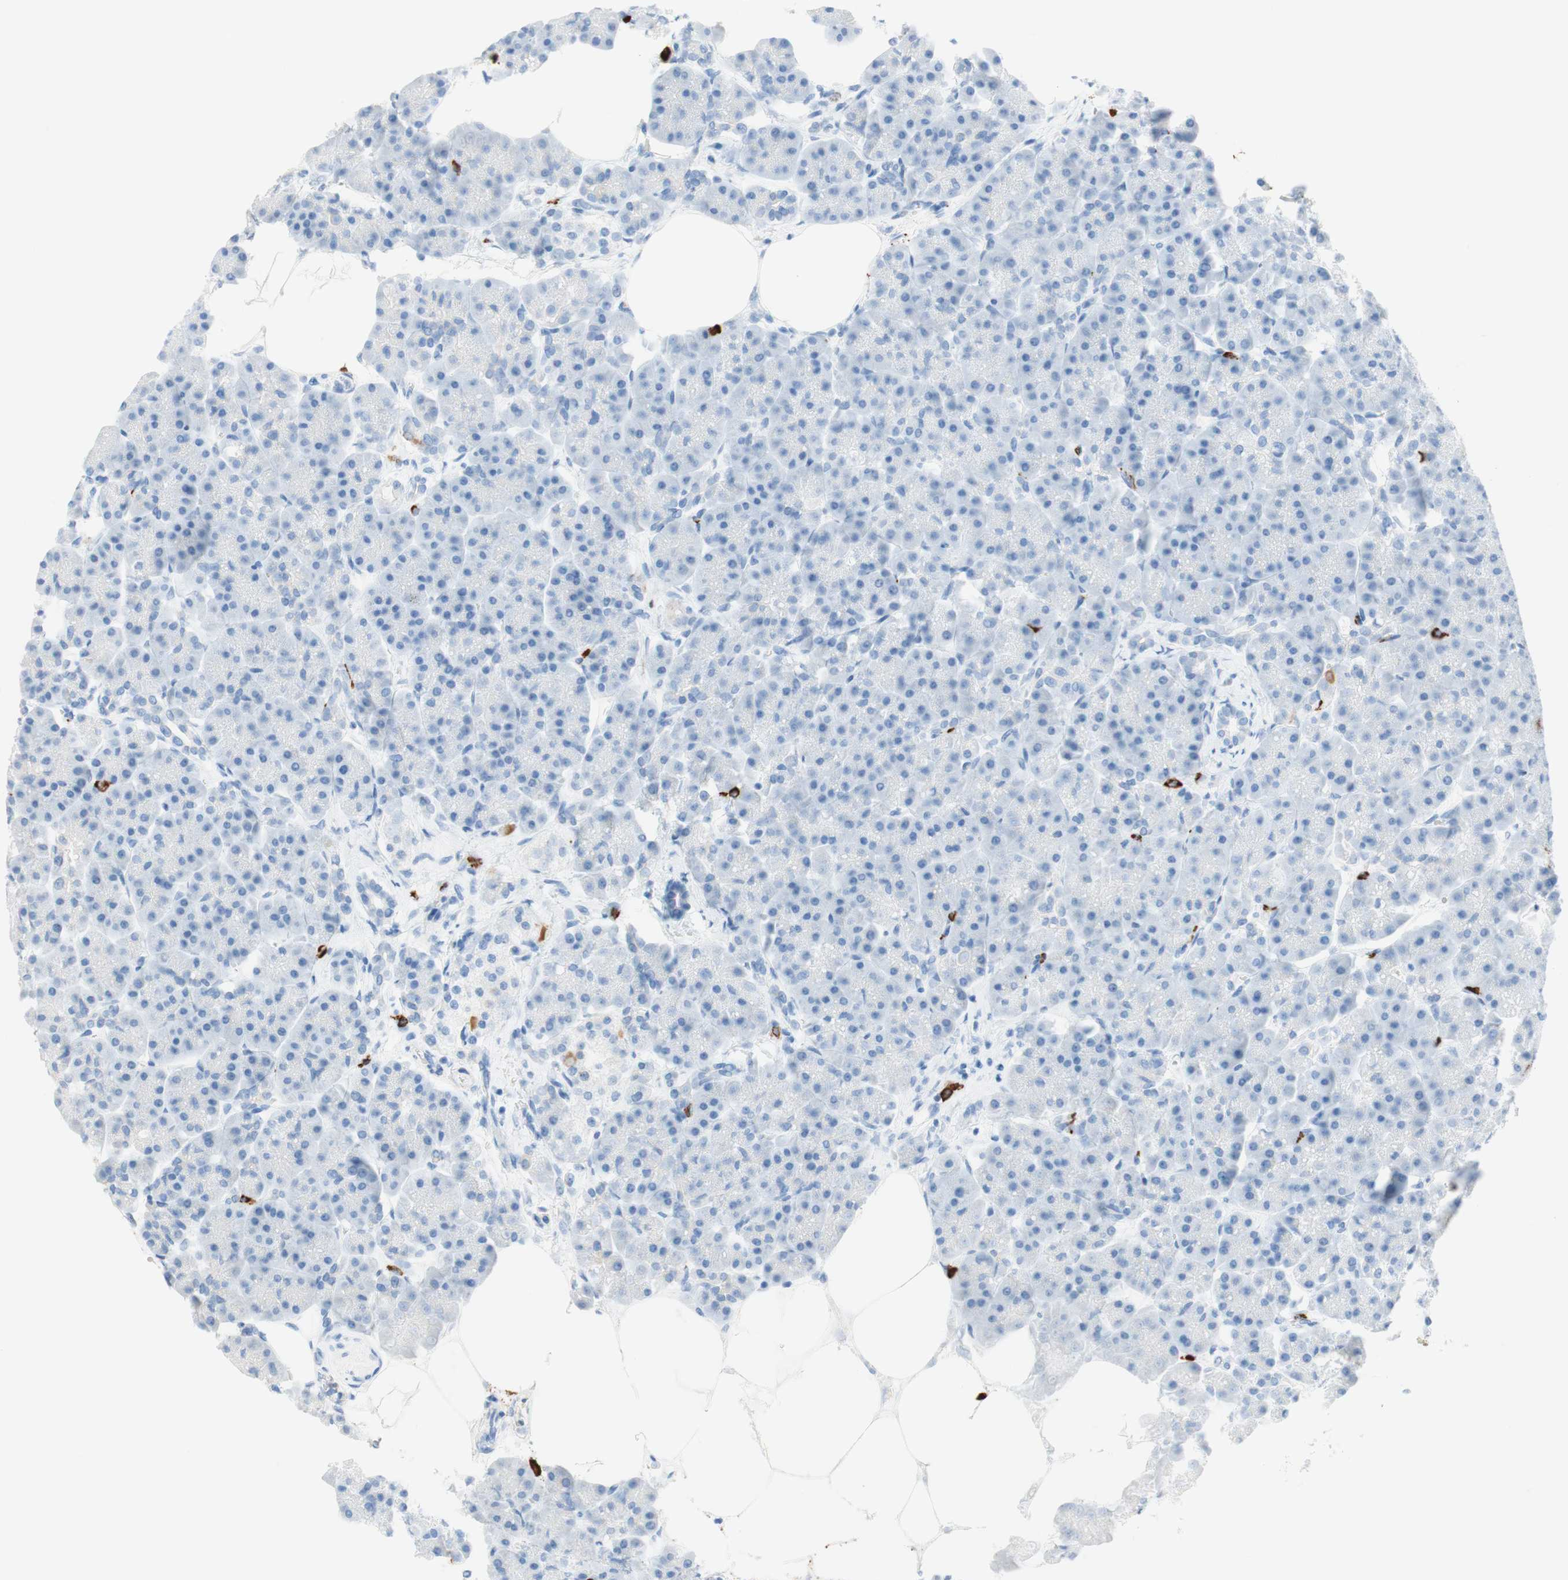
{"staining": {"intensity": "negative", "quantity": "none", "location": "none"}, "tissue": "pancreas", "cell_type": "Exocrine glandular cells", "image_type": "normal", "snomed": [{"axis": "morphology", "description": "Normal tissue, NOS"}, {"axis": "topography", "description": "Pancreas"}], "caption": "A photomicrograph of pancreas stained for a protein demonstrates no brown staining in exocrine glandular cells. (Stains: DAB (3,3'-diaminobenzidine) IHC with hematoxylin counter stain, Microscopy: brightfield microscopy at high magnification).", "gene": "CEACAM1", "patient": {"sex": "female", "age": 70}}